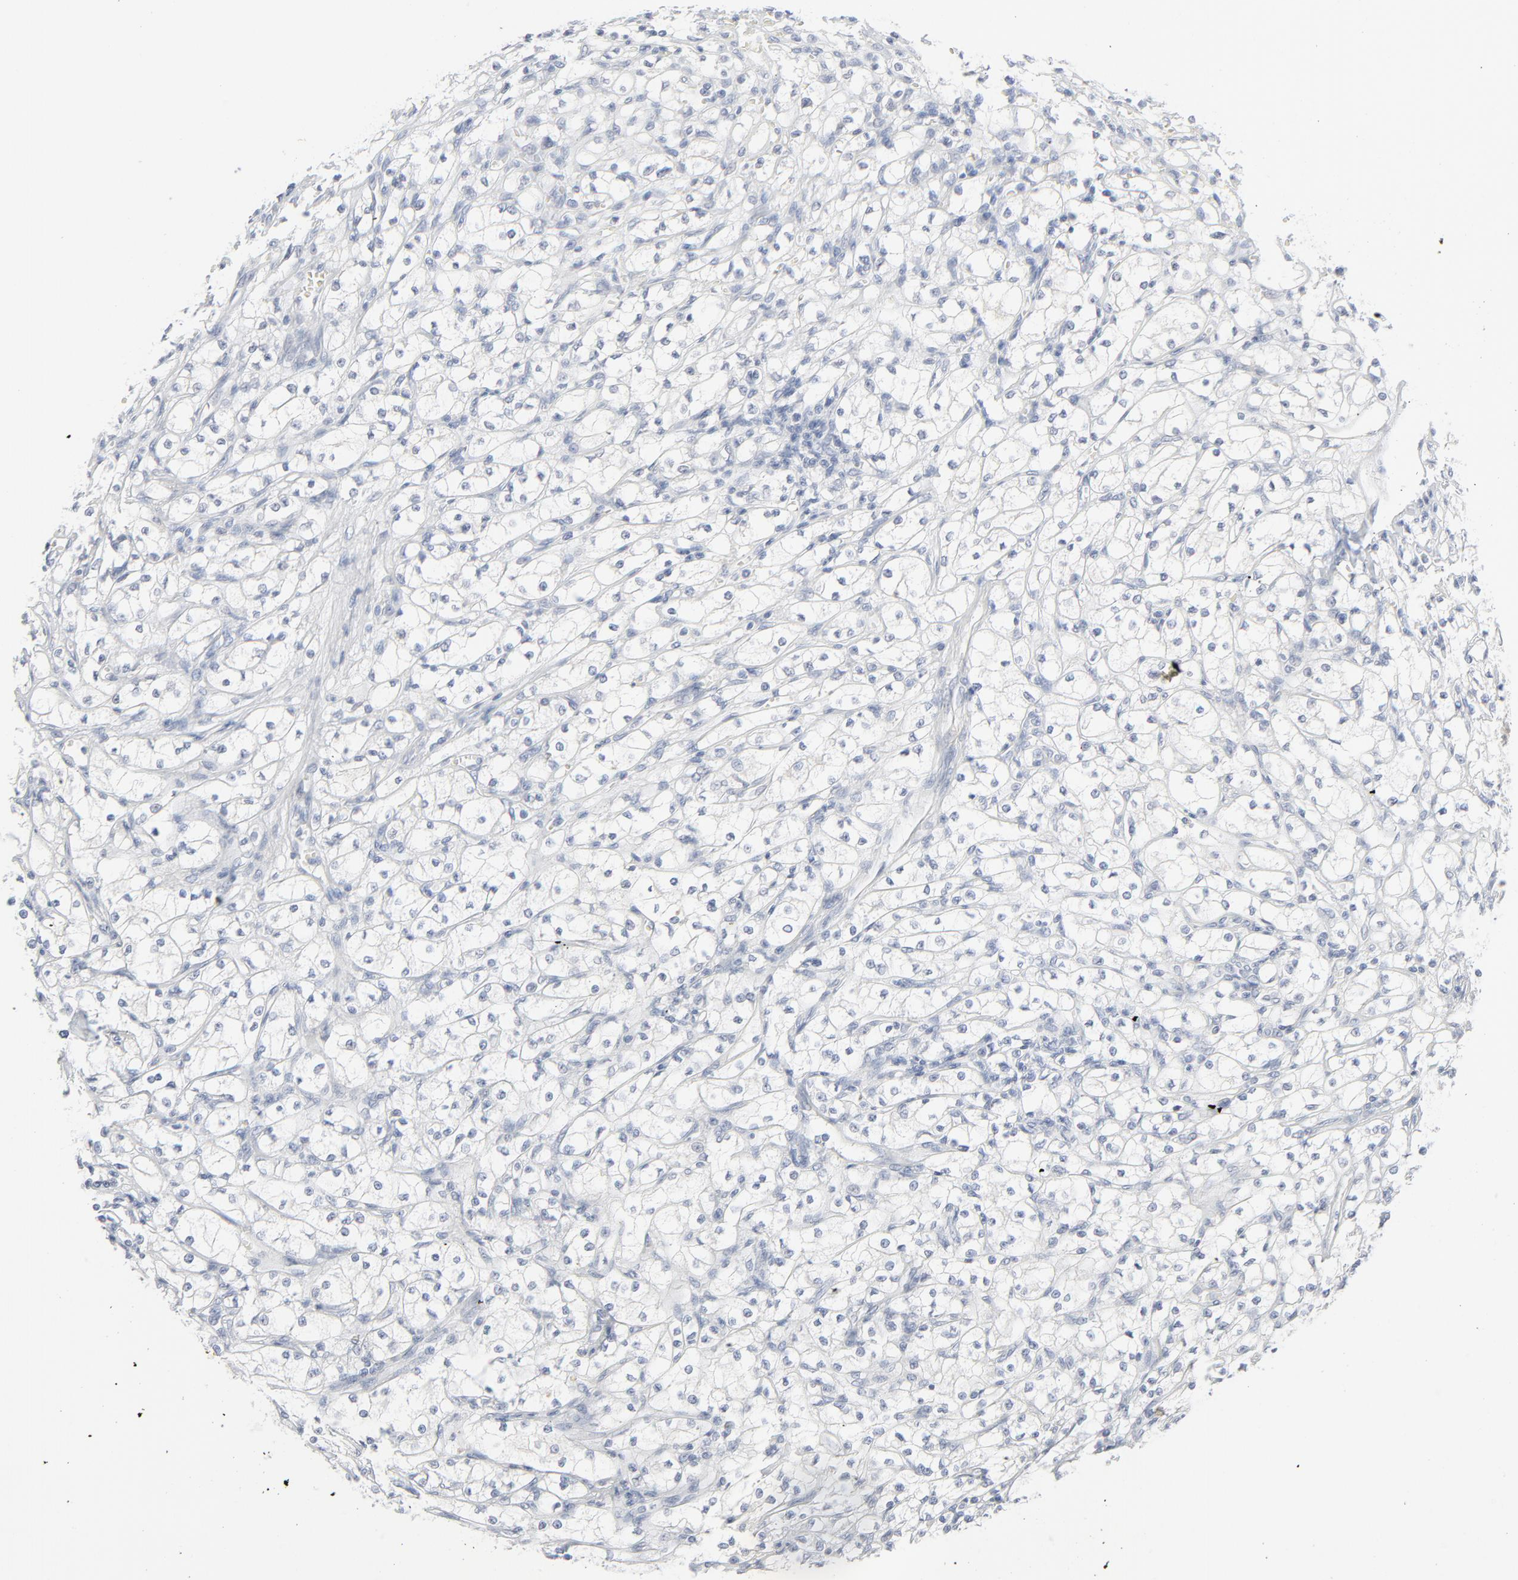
{"staining": {"intensity": "negative", "quantity": "none", "location": "none"}, "tissue": "renal cancer", "cell_type": "Tumor cells", "image_type": "cancer", "snomed": [{"axis": "morphology", "description": "Adenocarcinoma, NOS"}, {"axis": "topography", "description": "Kidney"}], "caption": "The photomicrograph demonstrates no staining of tumor cells in adenocarcinoma (renal). The staining was performed using DAB to visualize the protein expression in brown, while the nuclei were stained in blue with hematoxylin (Magnification: 20x).", "gene": "KDSR", "patient": {"sex": "male", "age": 61}}